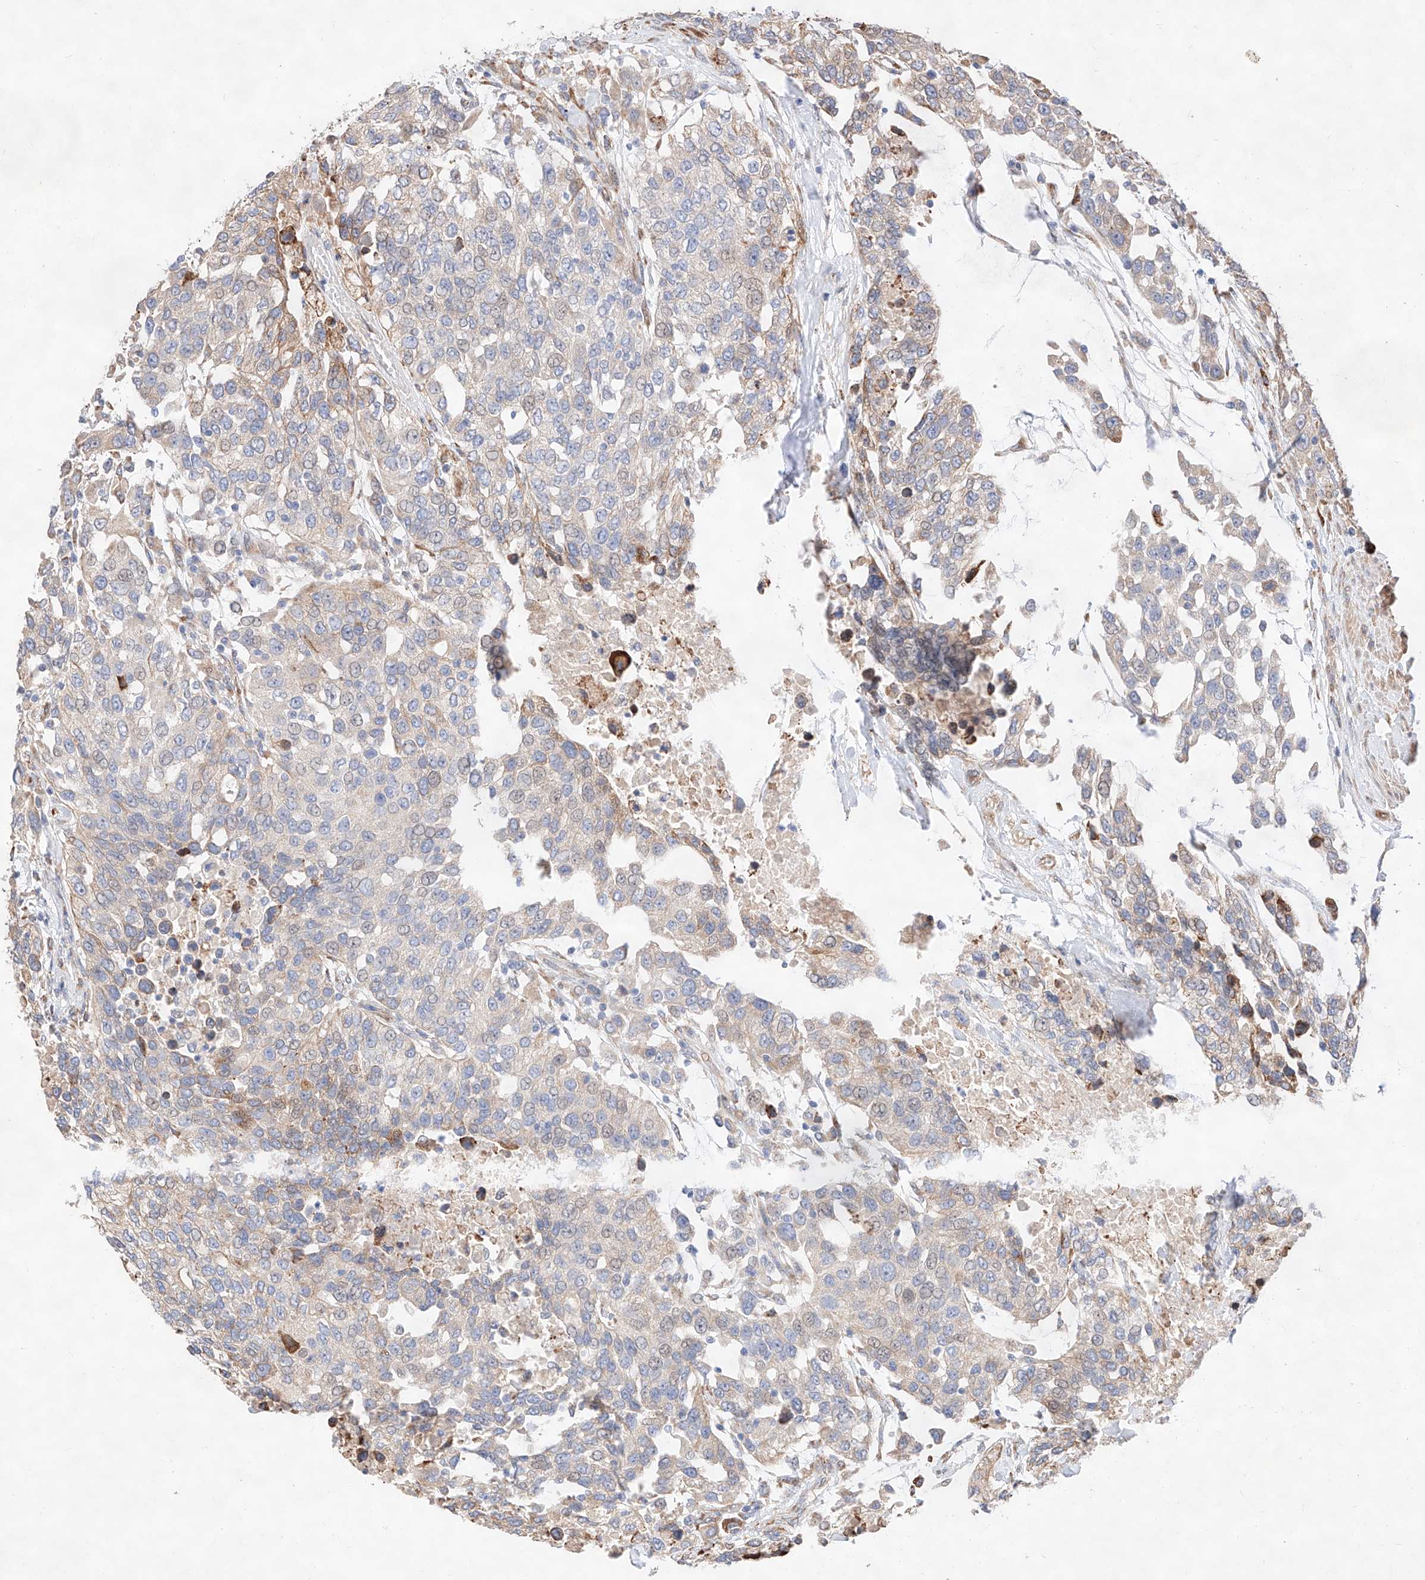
{"staining": {"intensity": "weak", "quantity": "<25%", "location": "cytoplasmic/membranous"}, "tissue": "urothelial cancer", "cell_type": "Tumor cells", "image_type": "cancer", "snomed": [{"axis": "morphology", "description": "Urothelial carcinoma, High grade"}, {"axis": "topography", "description": "Urinary bladder"}], "caption": "The micrograph displays no staining of tumor cells in urothelial carcinoma (high-grade).", "gene": "ATP9B", "patient": {"sex": "female", "age": 80}}